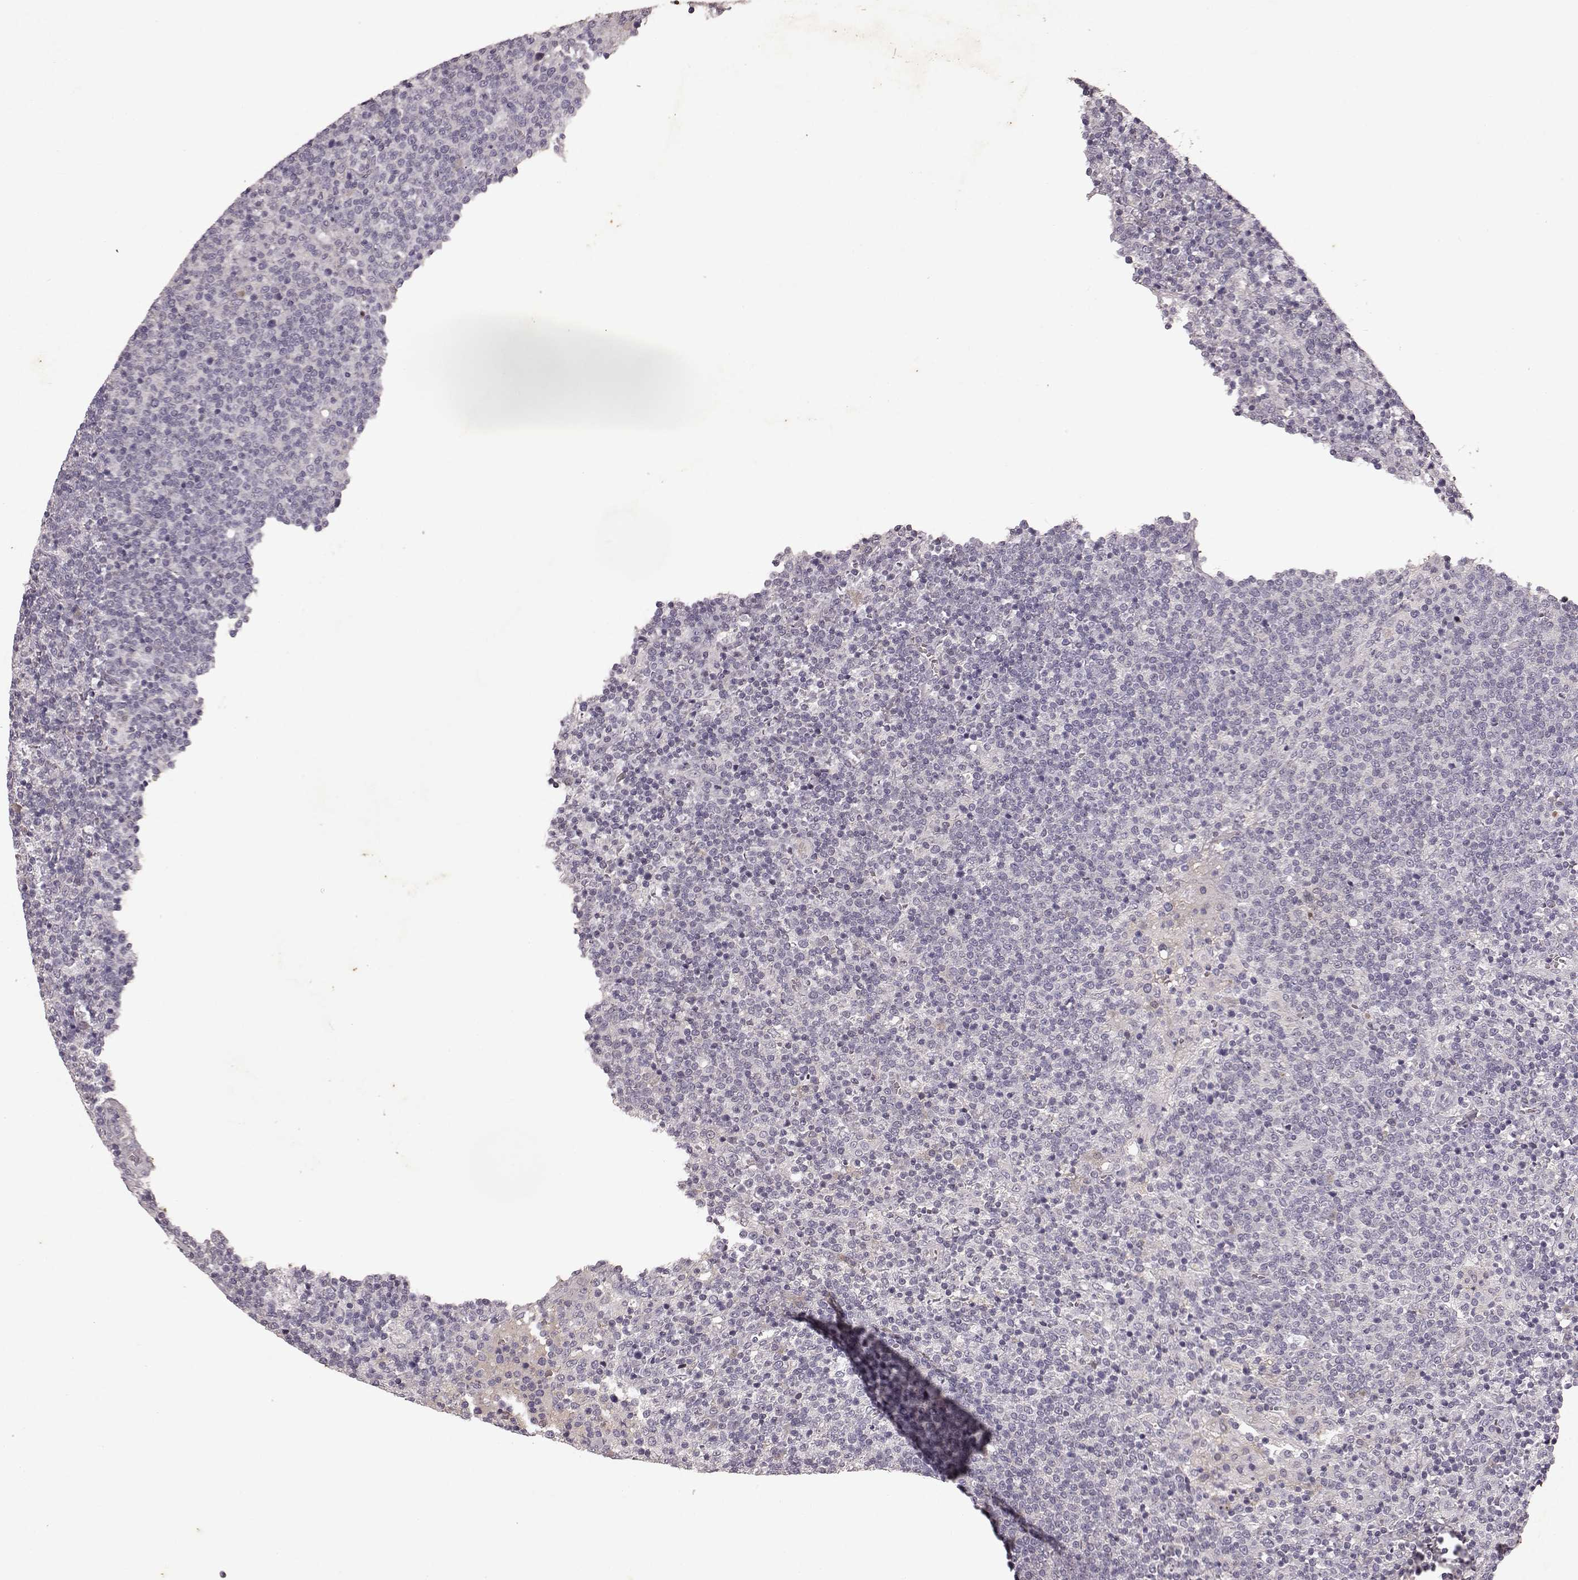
{"staining": {"intensity": "negative", "quantity": "none", "location": "none"}, "tissue": "lymphoma", "cell_type": "Tumor cells", "image_type": "cancer", "snomed": [{"axis": "morphology", "description": "Malignant lymphoma, non-Hodgkin's type, High grade"}, {"axis": "topography", "description": "Lymph node"}], "caption": "Immunohistochemistry histopathology image of neoplastic tissue: human malignant lymphoma, non-Hodgkin's type (high-grade) stained with DAB displays no significant protein staining in tumor cells. (DAB (3,3'-diaminobenzidine) immunohistochemistry (IHC), high magnification).", "gene": "FRRS1L", "patient": {"sex": "male", "age": 61}}